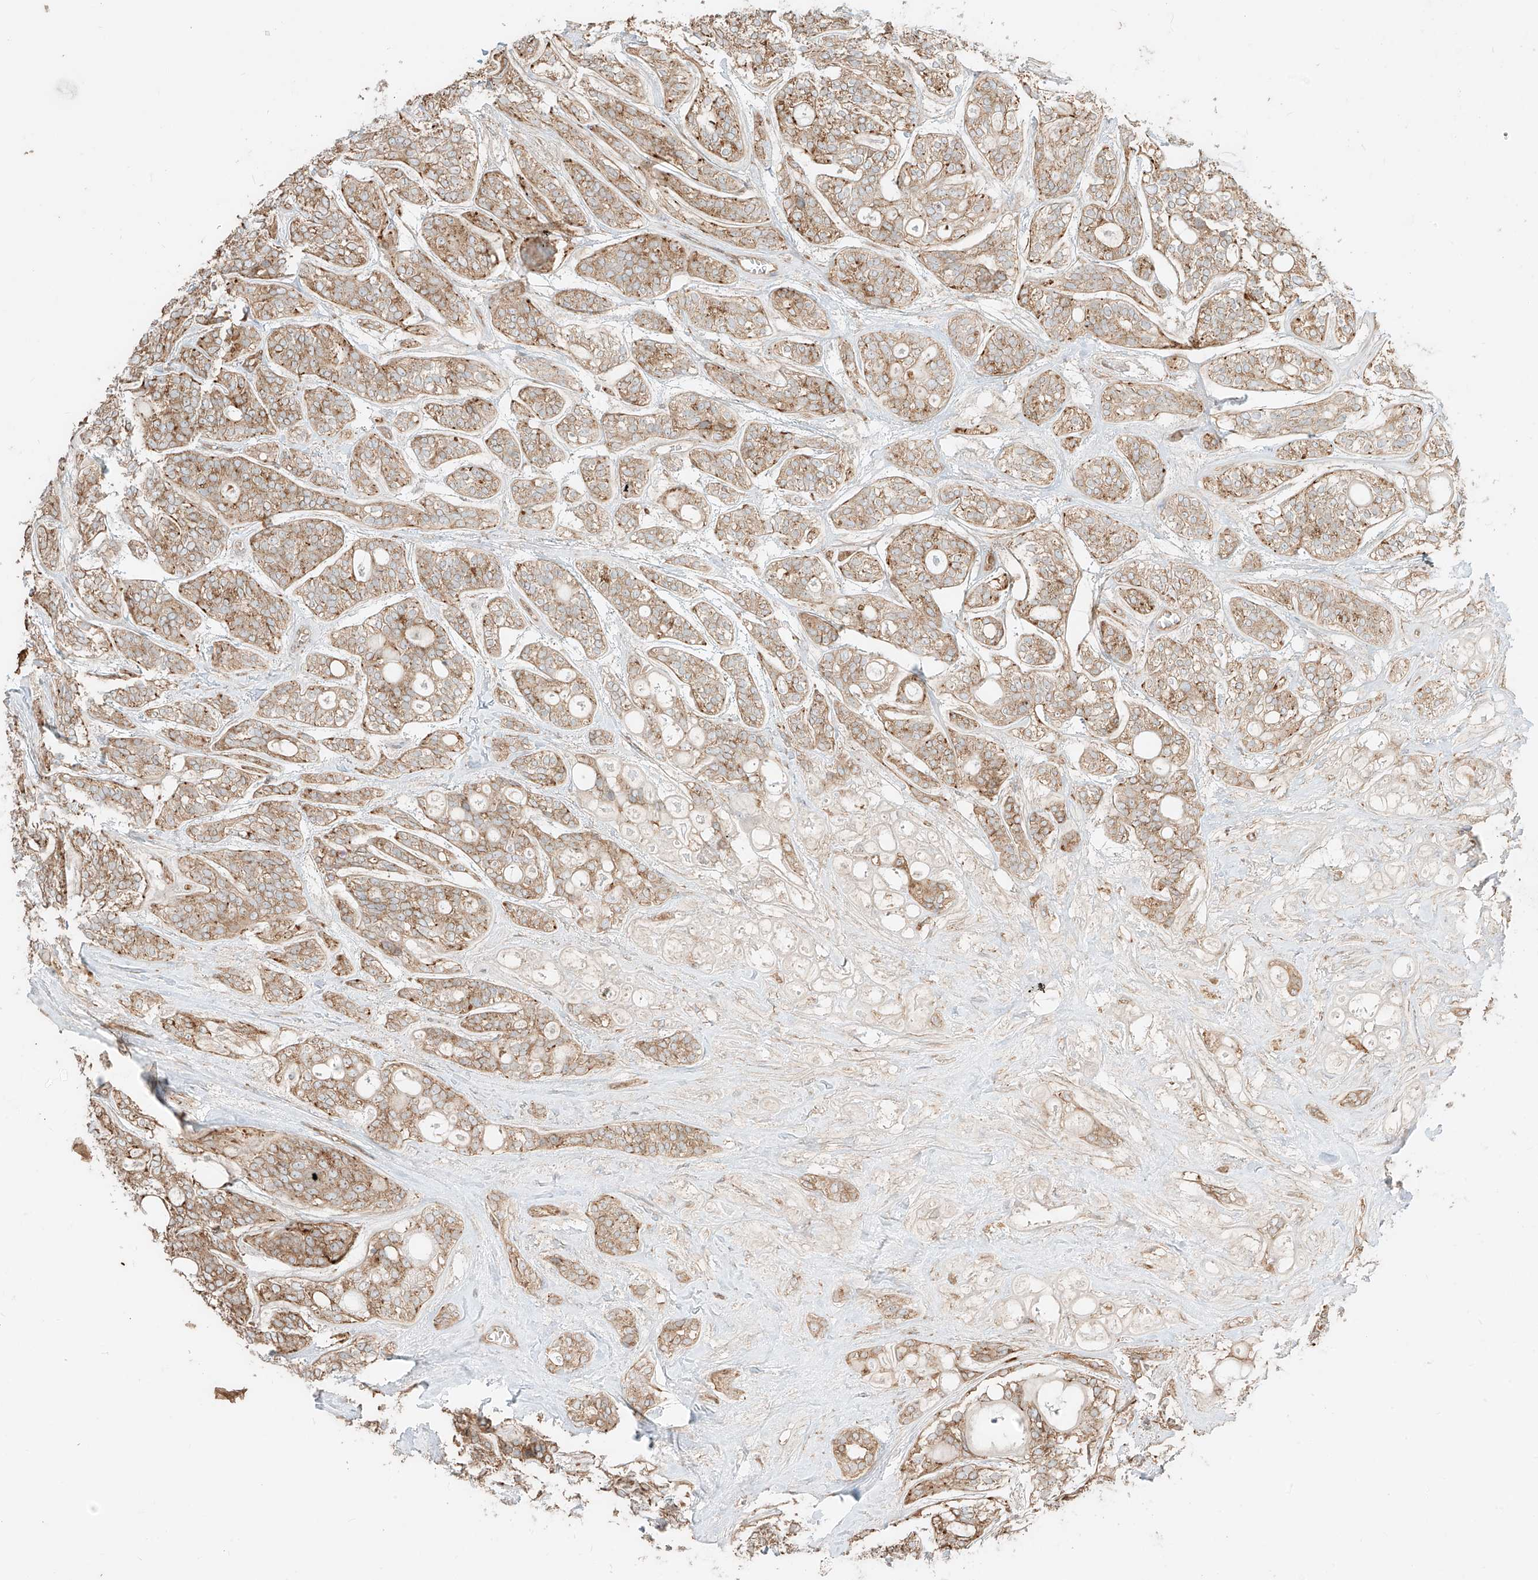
{"staining": {"intensity": "moderate", "quantity": ">75%", "location": "cytoplasmic/membranous"}, "tissue": "head and neck cancer", "cell_type": "Tumor cells", "image_type": "cancer", "snomed": [{"axis": "morphology", "description": "Adenocarcinoma, NOS"}, {"axis": "topography", "description": "Head-Neck"}], "caption": "Adenocarcinoma (head and neck) was stained to show a protein in brown. There is medium levels of moderate cytoplasmic/membranous expression in about >75% of tumor cells. (DAB IHC, brown staining for protein, blue staining for nuclei).", "gene": "CCDC115", "patient": {"sex": "male", "age": 66}}